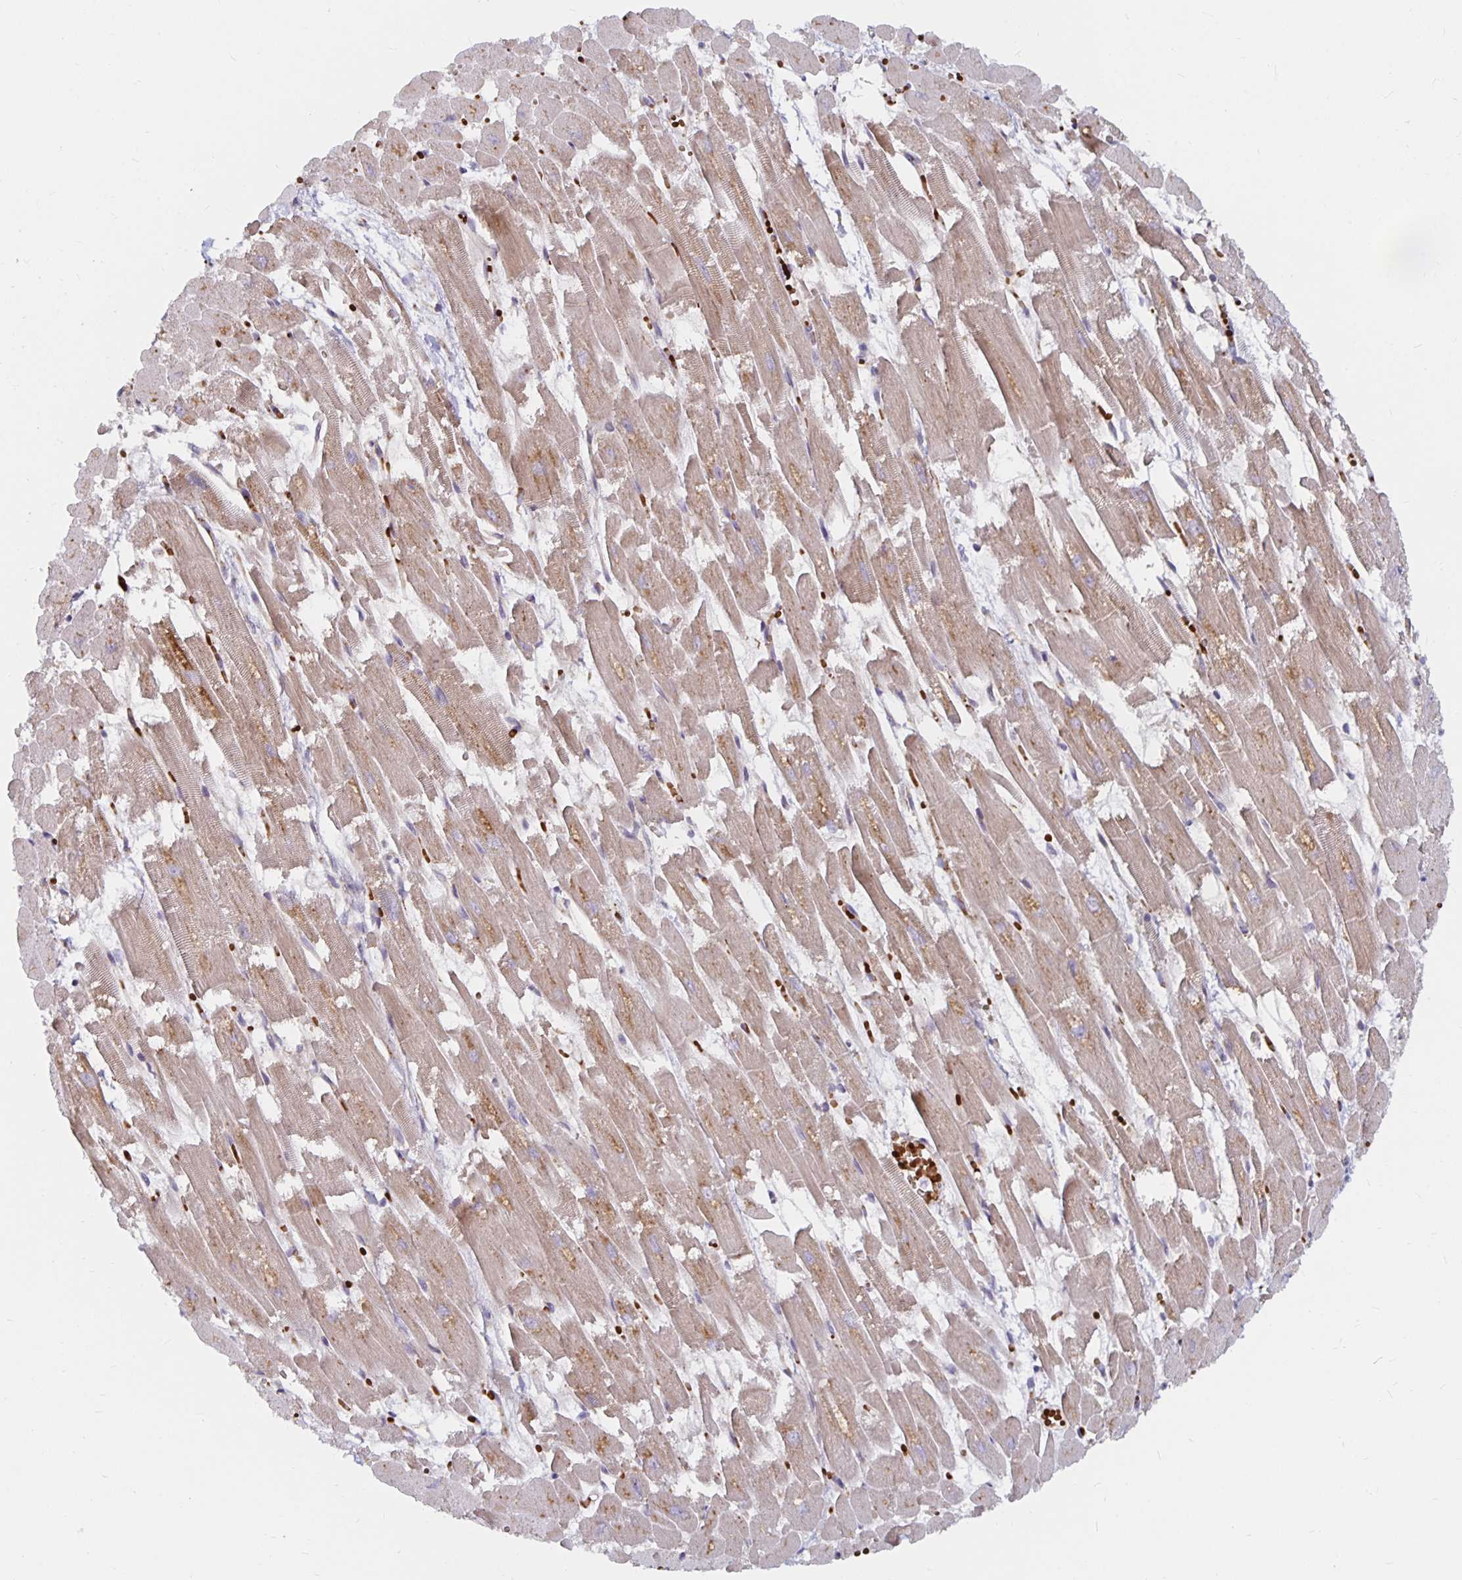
{"staining": {"intensity": "moderate", "quantity": ">75%", "location": "cytoplasmic/membranous"}, "tissue": "heart muscle", "cell_type": "Cardiomyocytes", "image_type": "normal", "snomed": [{"axis": "morphology", "description": "Normal tissue, NOS"}, {"axis": "topography", "description": "Heart"}], "caption": "A medium amount of moderate cytoplasmic/membranous staining is present in approximately >75% of cardiomyocytes in unremarkable heart muscle. Using DAB (3,3'-diaminobenzidine) (brown) and hematoxylin (blue) stains, captured at high magnification using brightfield microscopy.", "gene": "MRPL28", "patient": {"sex": "female", "age": 52}}